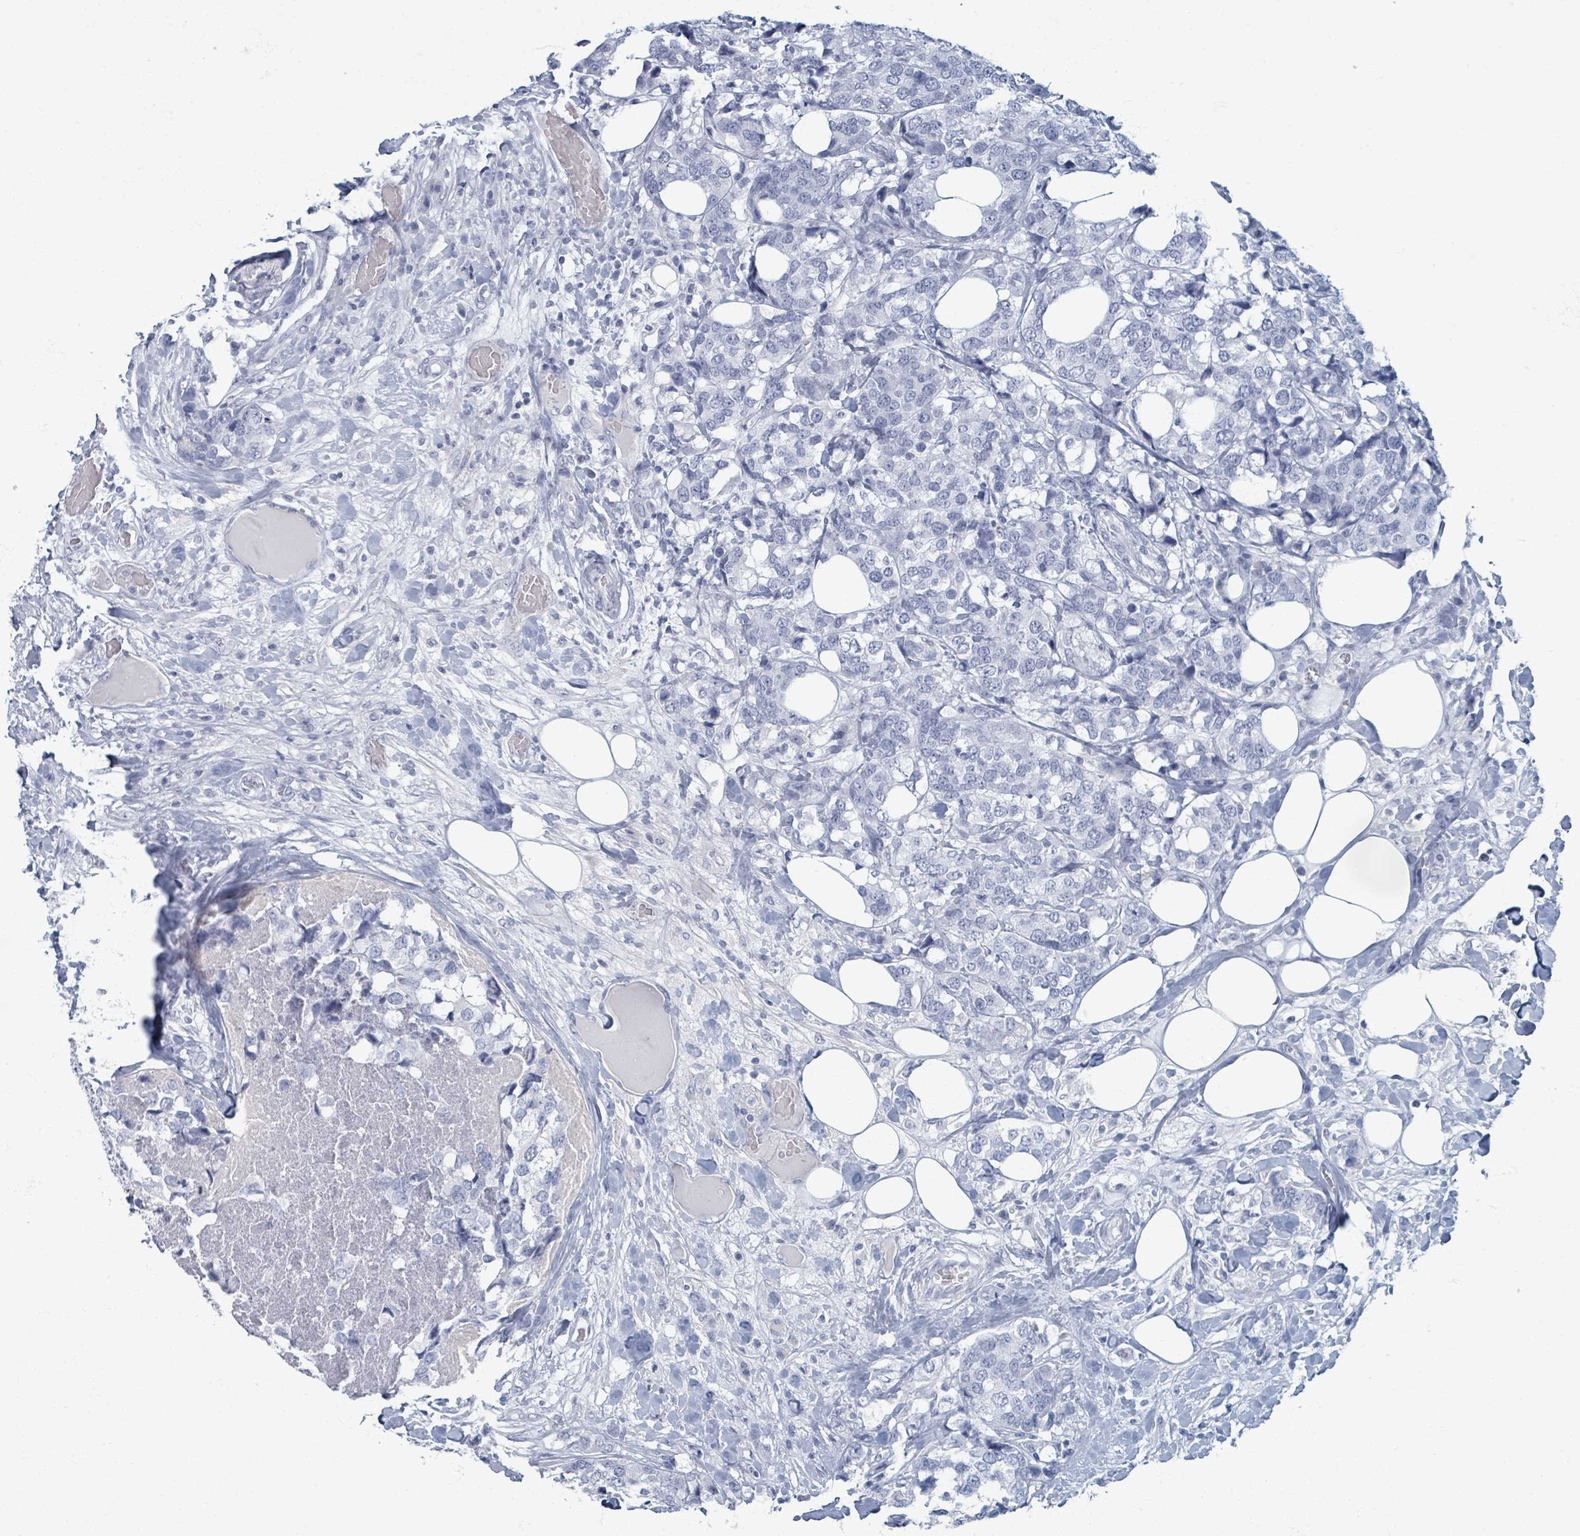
{"staining": {"intensity": "negative", "quantity": "none", "location": "none"}, "tissue": "breast cancer", "cell_type": "Tumor cells", "image_type": "cancer", "snomed": [{"axis": "morphology", "description": "Lobular carcinoma"}, {"axis": "topography", "description": "Breast"}], "caption": "The image demonstrates no staining of tumor cells in lobular carcinoma (breast). (DAB IHC visualized using brightfield microscopy, high magnification).", "gene": "TAS2R1", "patient": {"sex": "female", "age": 59}}